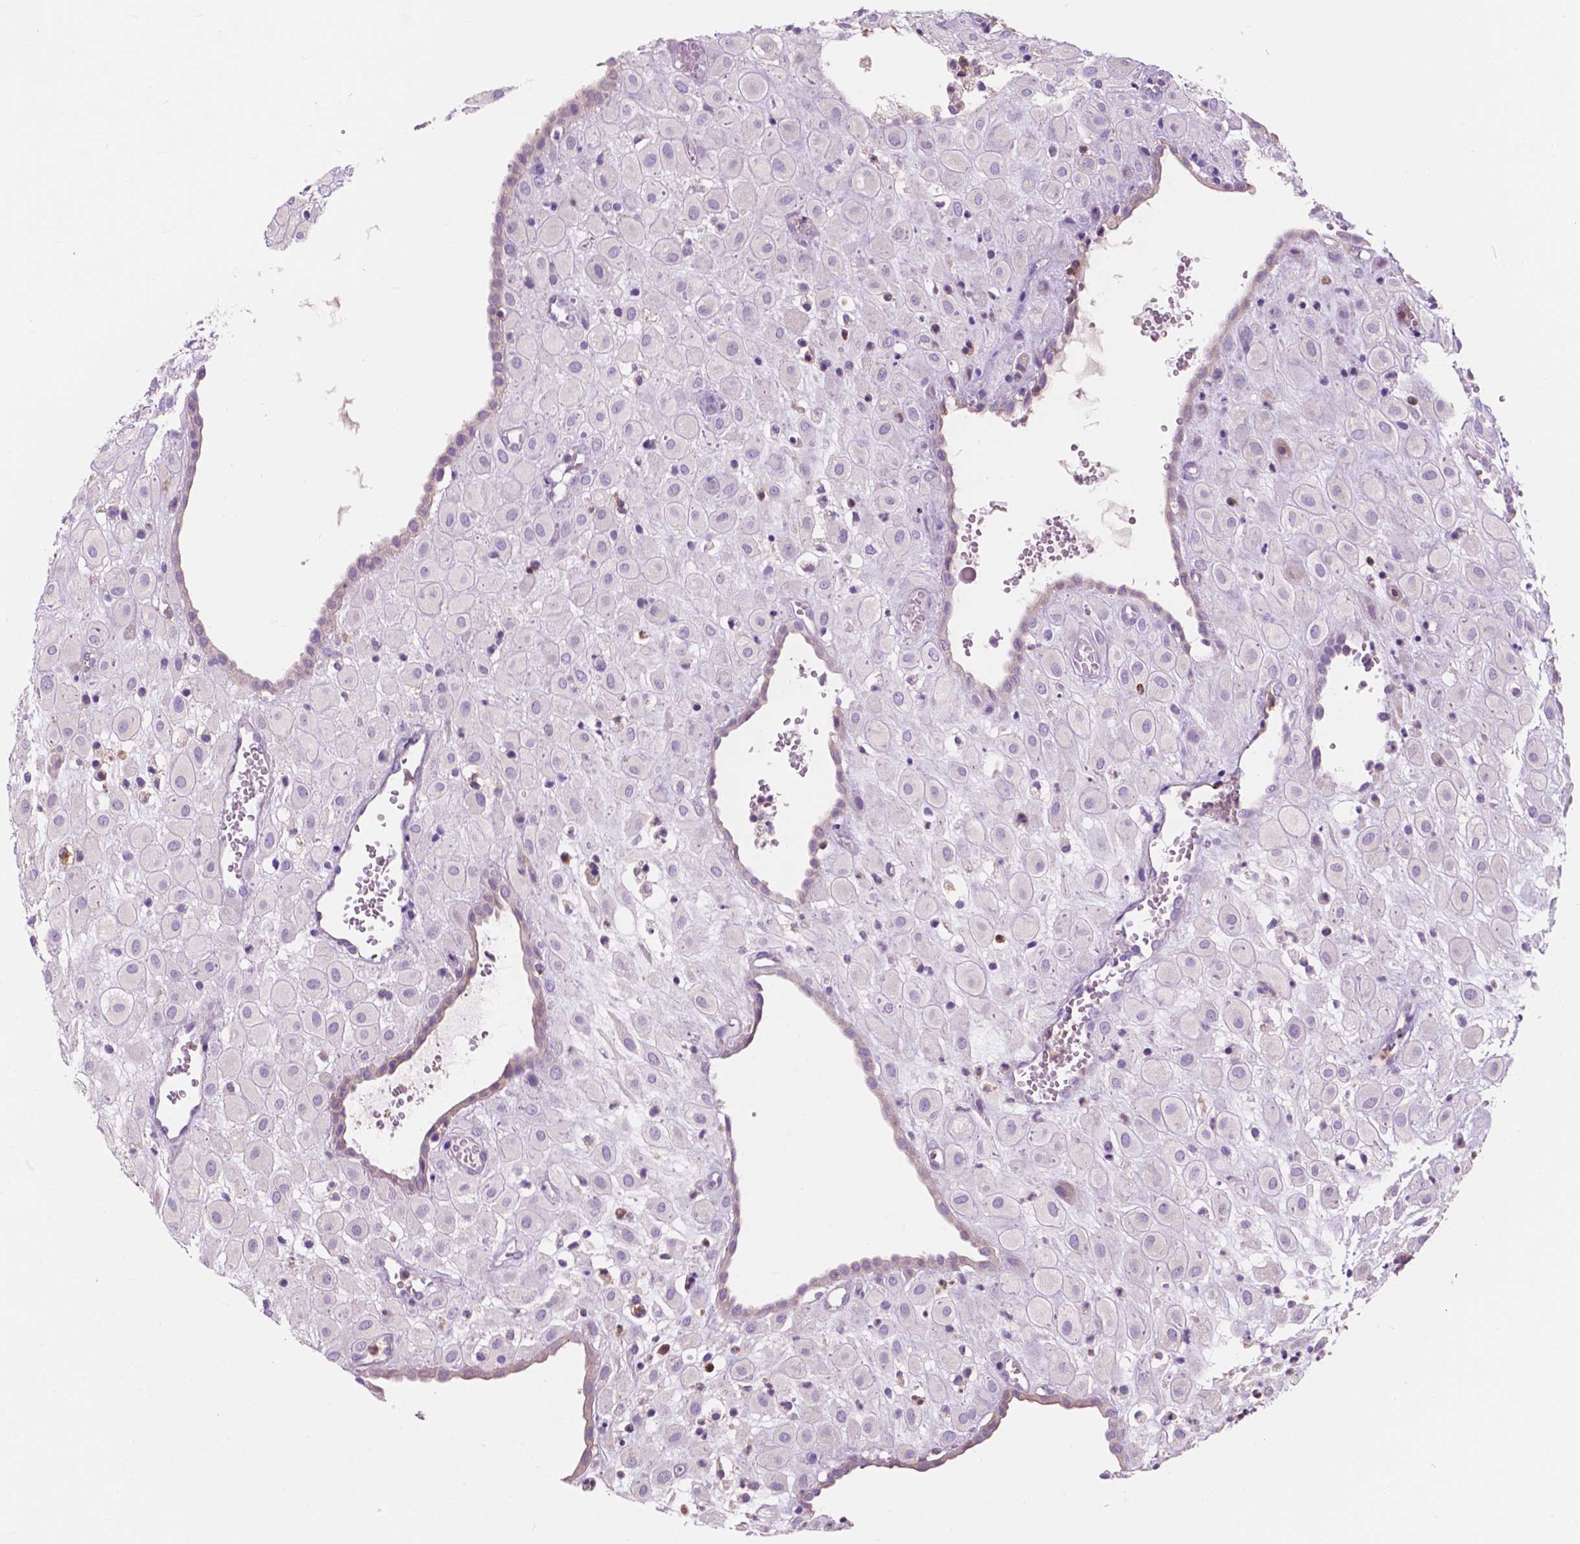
{"staining": {"intensity": "negative", "quantity": "none", "location": "none"}, "tissue": "placenta", "cell_type": "Decidual cells", "image_type": "normal", "snomed": [{"axis": "morphology", "description": "Normal tissue, NOS"}, {"axis": "topography", "description": "Placenta"}], "caption": "This is an immunohistochemistry histopathology image of normal human placenta. There is no expression in decidual cells.", "gene": "SEMA4A", "patient": {"sex": "female", "age": 24}}